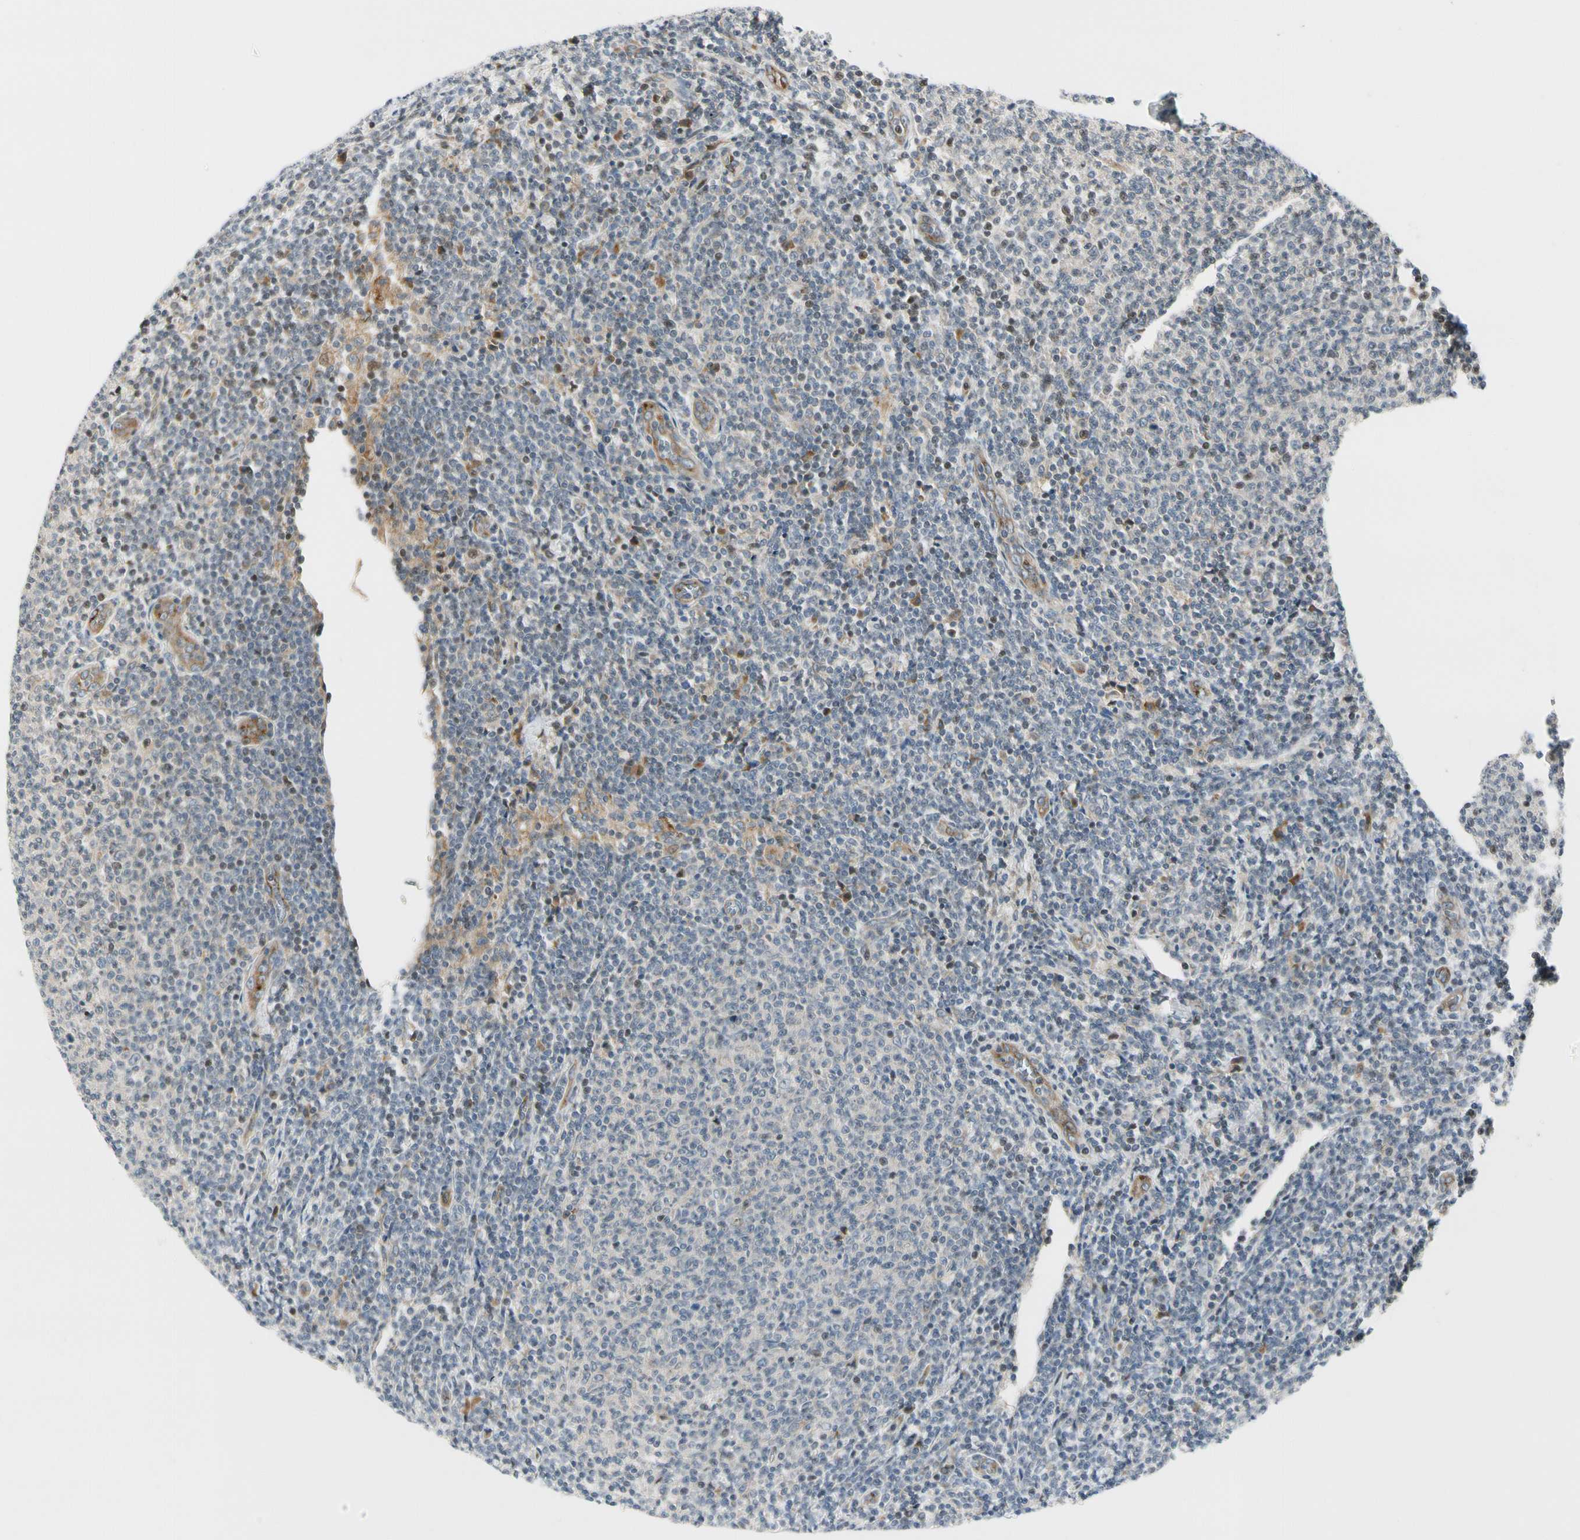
{"staining": {"intensity": "weak", "quantity": "25%-75%", "location": "nuclear"}, "tissue": "lymphoma", "cell_type": "Tumor cells", "image_type": "cancer", "snomed": [{"axis": "morphology", "description": "Malignant lymphoma, non-Hodgkin's type, Low grade"}, {"axis": "topography", "description": "Lymph node"}], "caption": "Immunohistochemistry (IHC) staining of lymphoma, which demonstrates low levels of weak nuclear staining in approximately 25%-75% of tumor cells indicating weak nuclear protein positivity. The staining was performed using DAB (3,3'-diaminobenzidine) (brown) for protein detection and nuclei were counterstained in hematoxylin (blue).", "gene": "NPDC1", "patient": {"sex": "male", "age": 66}}